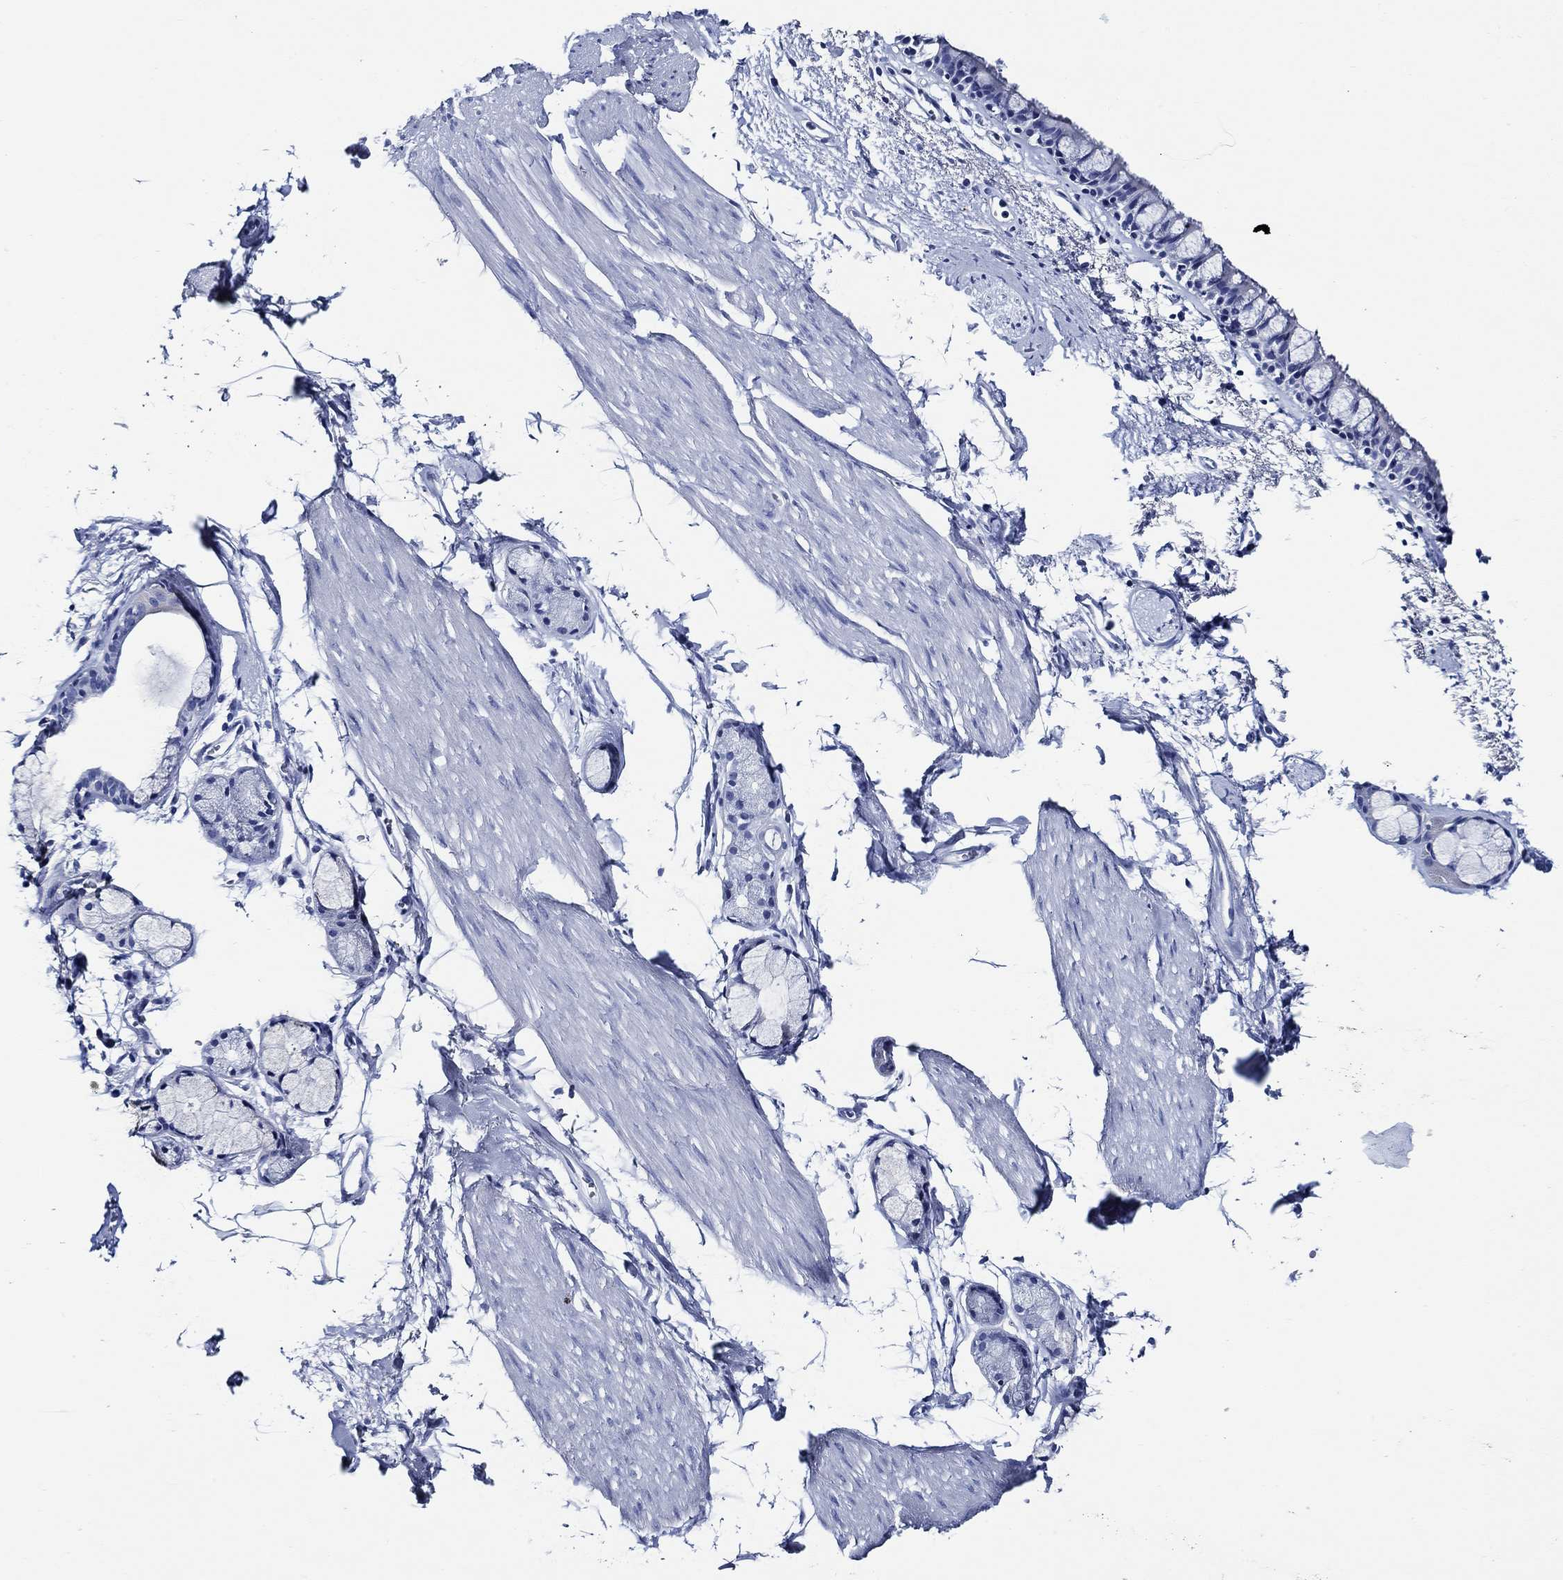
{"staining": {"intensity": "negative", "quantity": "none", "location": "none"}, "tissue": "bronchus", "cell_type": "Respiratory epithelial cells", "image_type": "normal", "snomed": [{"axis": "morphology", "description": "Normal tissue, NOS"}, {"axis": "topography", "description": "Cartilage tissue"}, {"axis": "topography", "description": "Bronchus"}], "caption": "DAB immunohistochemical staining of unremarkable human bronchus demonstrates no significant staining in respiratory epithelial cells.", "gene": "WDR62", "patient": {"sex": "male", "age": 66}}